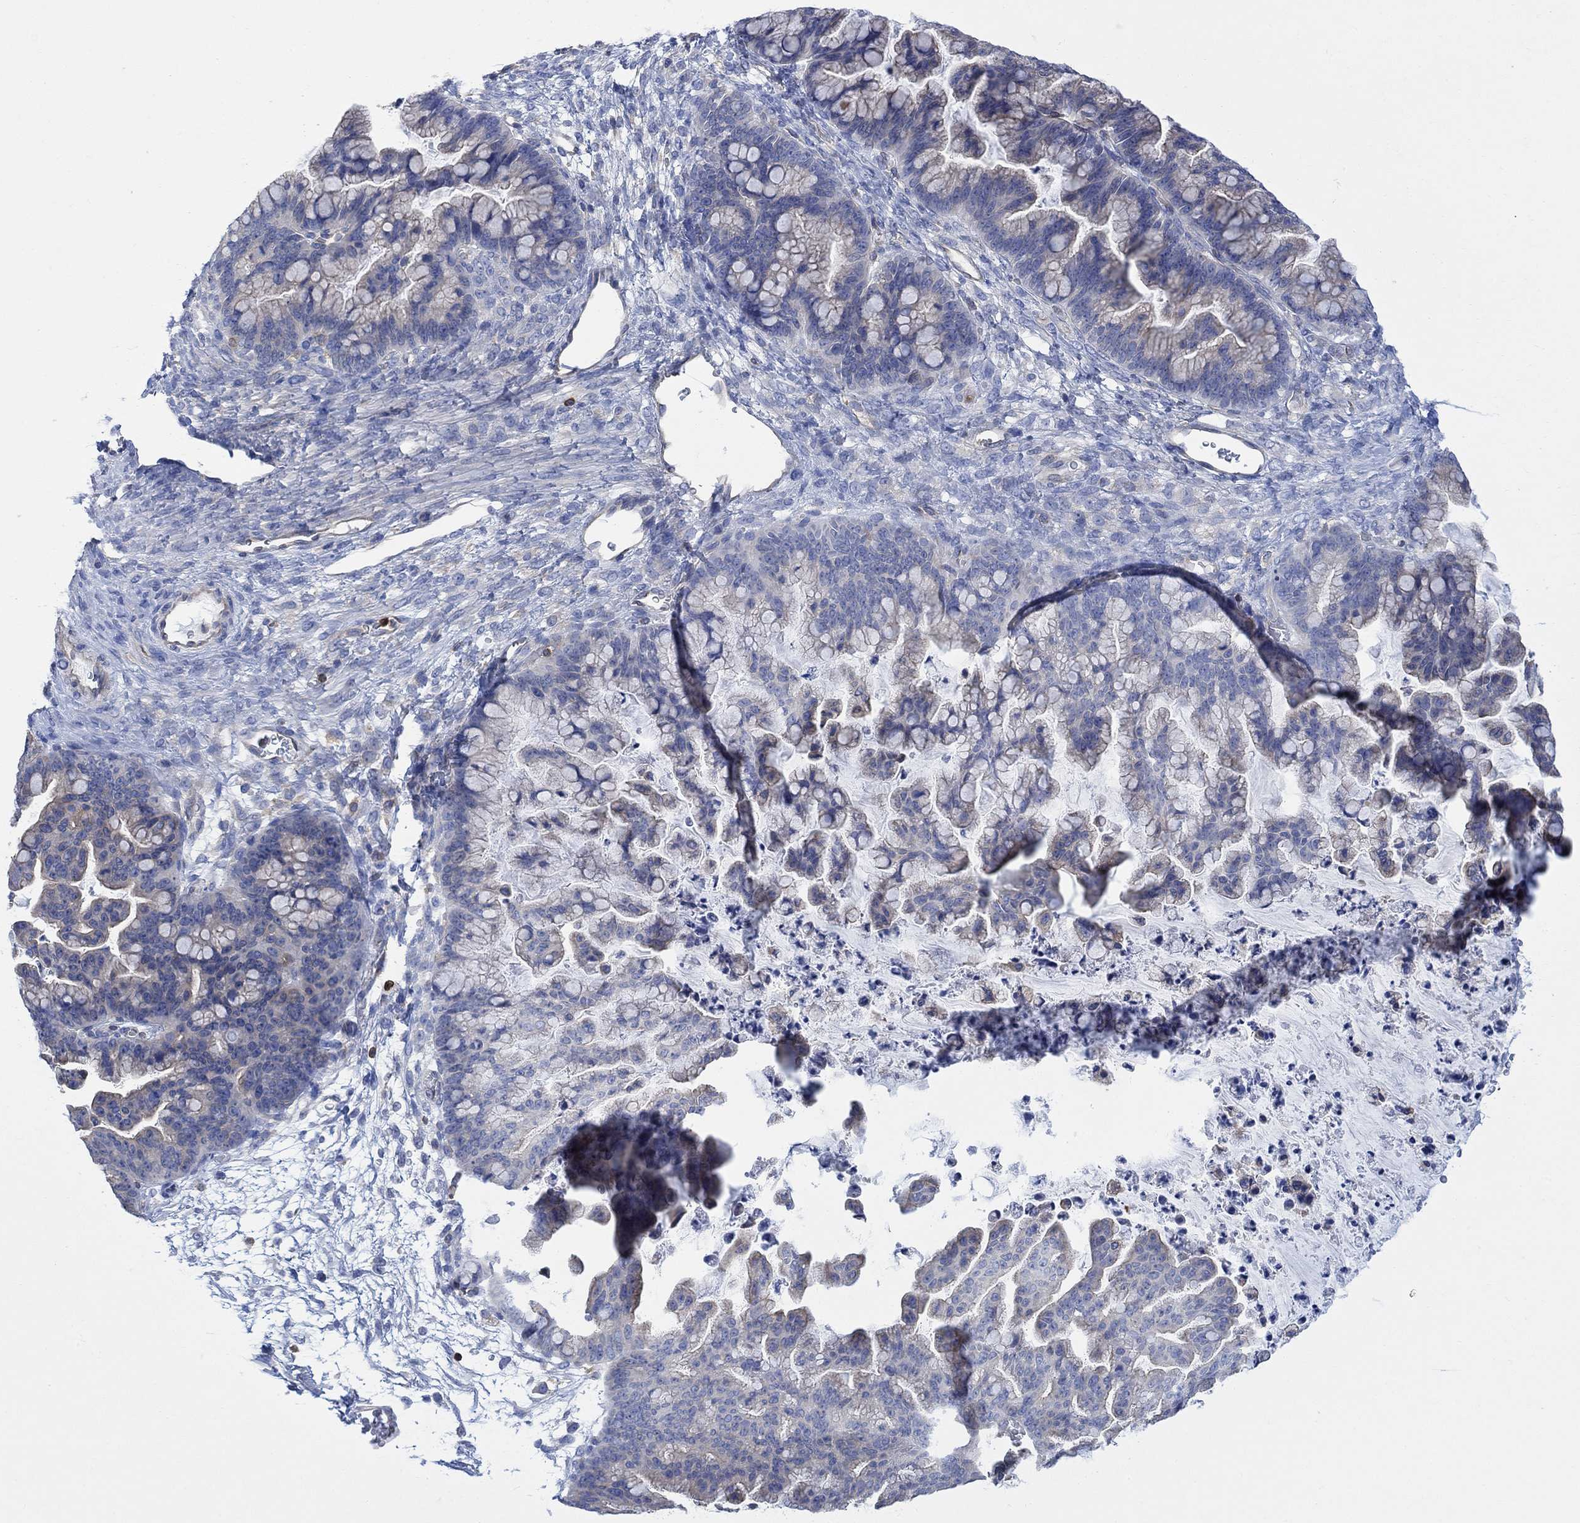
{"staining": {"intensity": "negative", "quantity": "none", "location": "none"}, "tissue": "ovarian cancer", "cell_type": "Tumor cells", "image_type": "cancer", "snomed": [{"axis": "morphology", "description": "Cystadenocarcinoma, mucinous, NOS"}, {"axis": "topography", "description": "Ovary"}], "caption": "Tumor cells show no significant protein expression in mucinous cystadenocarcinoma (ovarian).", "gene": "GBP5", "patient": {"sex": "female", "age": 67}}